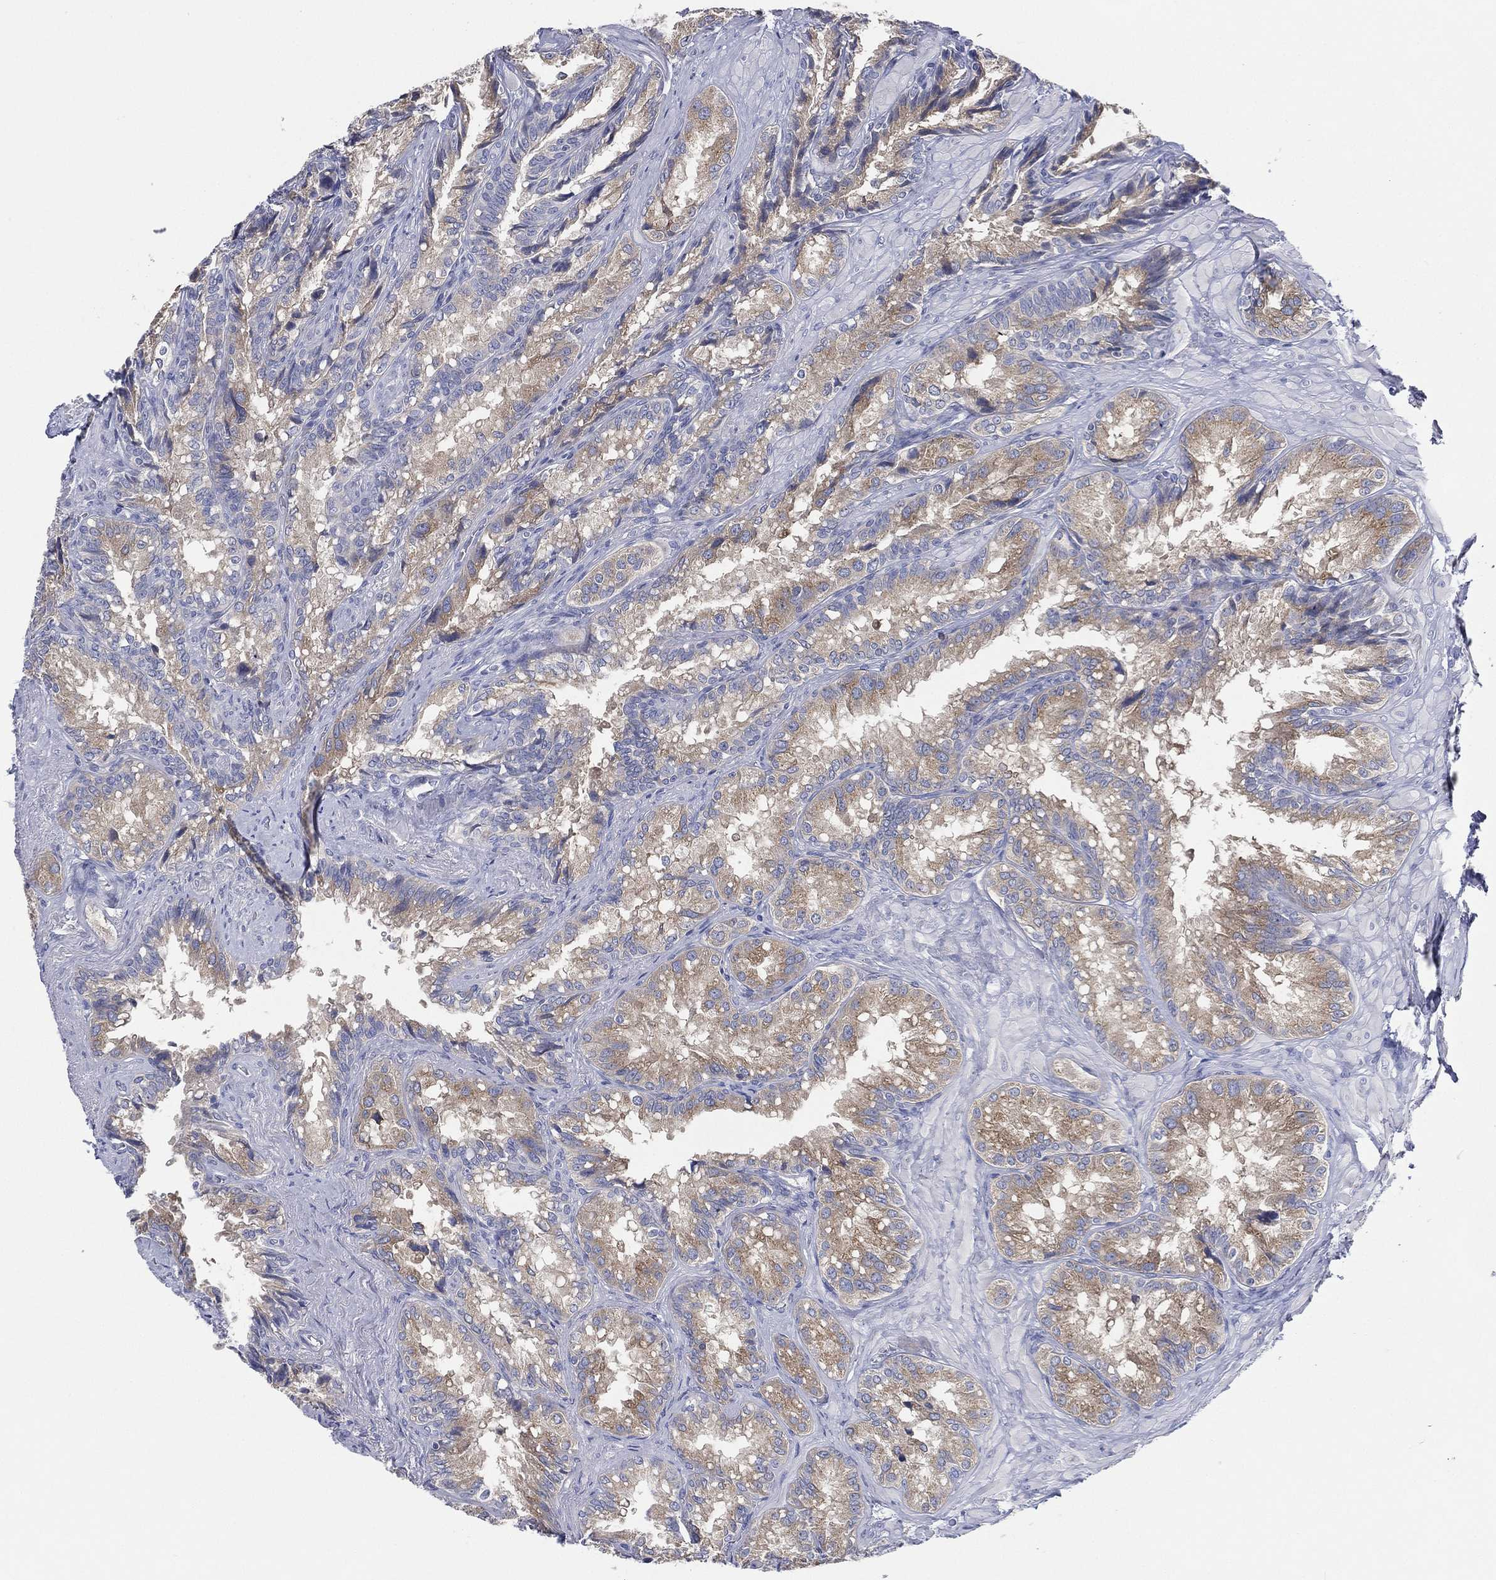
{"staining": {"intensity": "weak", "quantity": "25%-75%", "location": "cytoplasmic/membranous"}, "tissue": "seminal vesicle", "cell_type": "Glandular cells", "image_type": "normal", "snomed": [{"axis": "morphology", "description": "Normal tissue, NOS"}, {"axis": "topography", "description": "Seminal veicle"}], "caption": "Immunohistochemistry staining of benign seminal vesicle, which exhibits low levels of weak cytoplasmic/membranous positivity in approximately 25%-75% of glandular cells indicating weak cytoplasmic/membranous protein expression. The staining was performed using DAB (brown) for protein detection and nuclei were counterstained in hematoxylin (blue).", "gene": "ATP8A2", "patient": {"sex": "male", "age": 68}}